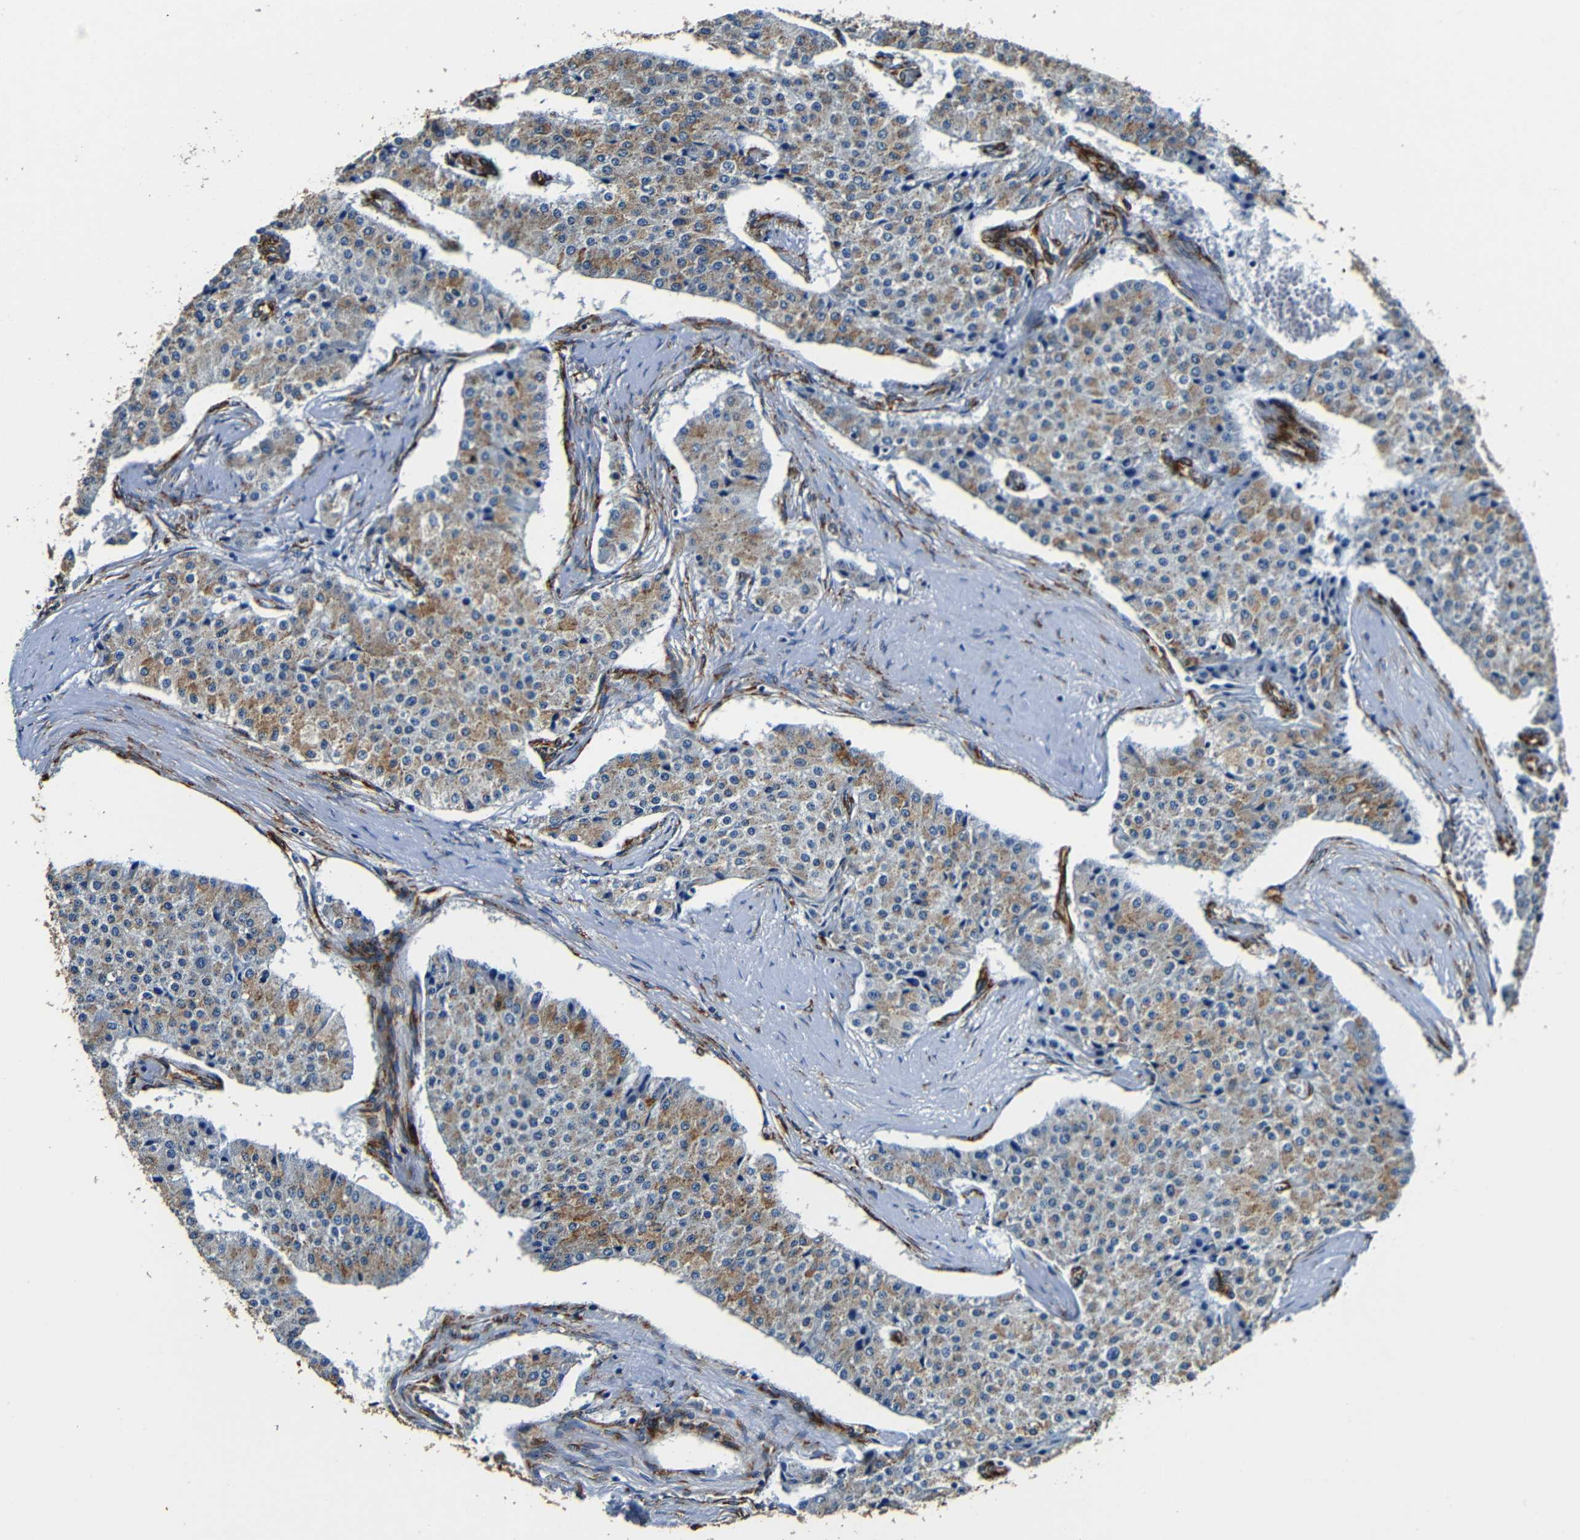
{"staining": {"intensity": "moderate", "quantity": ">75%", "location": "cytoplasmic/membranous"}, "tissue": "carcinoid", "cell_type": "Tumor cells", "image_type": "cancer", "snomed": [{"axis": "morphology", "description": "Carcinoid, malignant, NOS"}, {"axis": "topography", "description": "Colon"}], "caption": "Carcinoid (malignant) tissue exhibits moderate cytoplasmic/membranous expression in approximately >75% of tumor cells, visualized by immunohistochemistry. Nuclei are stained in blue.", "gene": "RRBP1", "patient": {"sex": "female", "age": 52}}